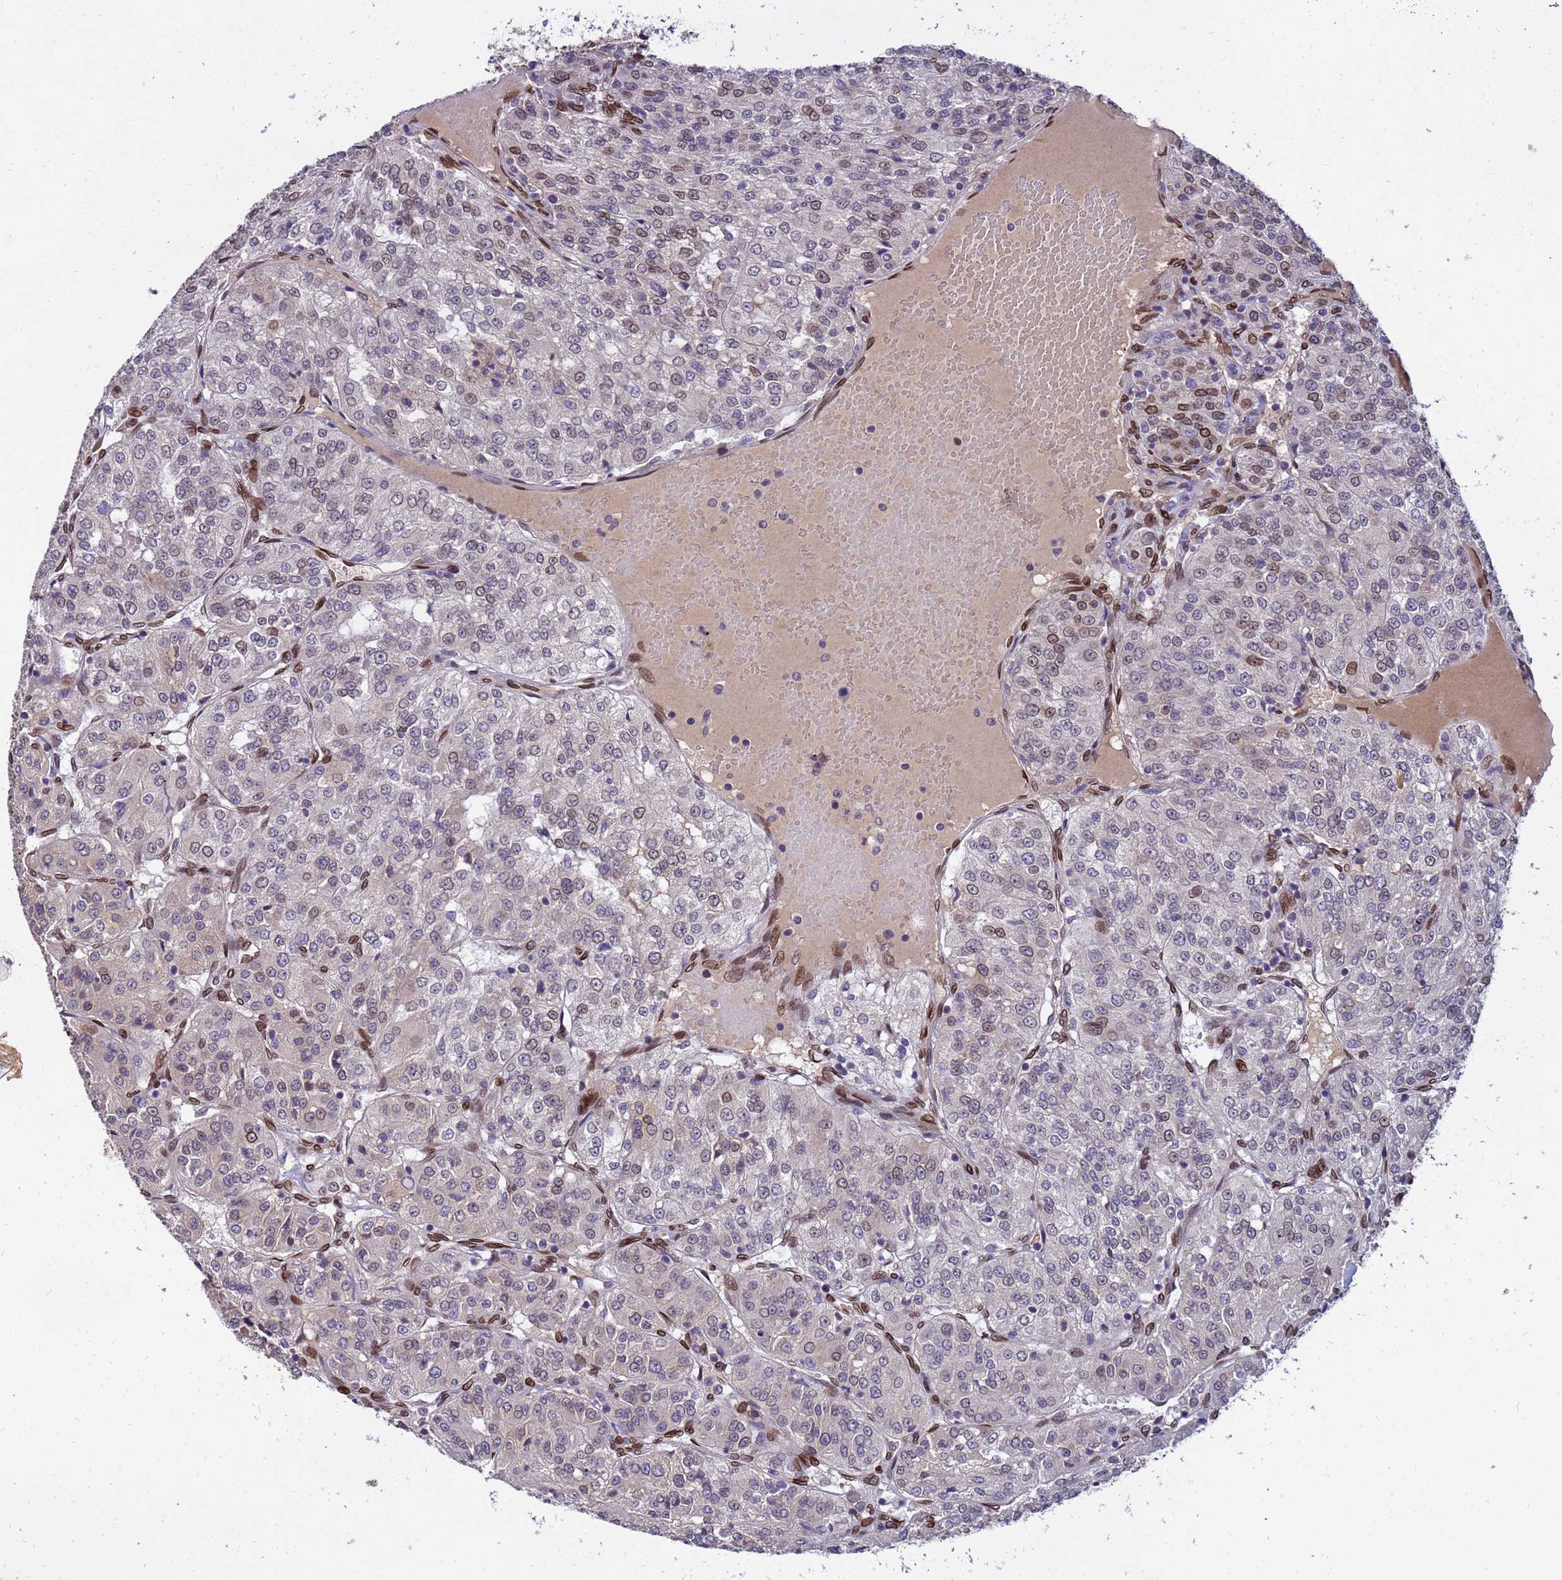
{"staining": {"intensity": "moderate", "quantity": "<25%", "location": "cytoplasmic/membranous,nuclear"}, "tissue": "renal cancer", "cell_type": "Tumor cells", "image_type": "cancer", "snomed": [{"axis": "morphology", "description": "Adenocarcinoma, NOS"}, {"axis": "topography", "description": "Kidney"}], "caption": "Protein expression analysis of human renal cancer reveals moderate cytoplasmic/membranous and nuclear positivity in approximately <25% of tumor cells.", "gene": "GPR135", "patient": {"sex": "female", "age": 63}}